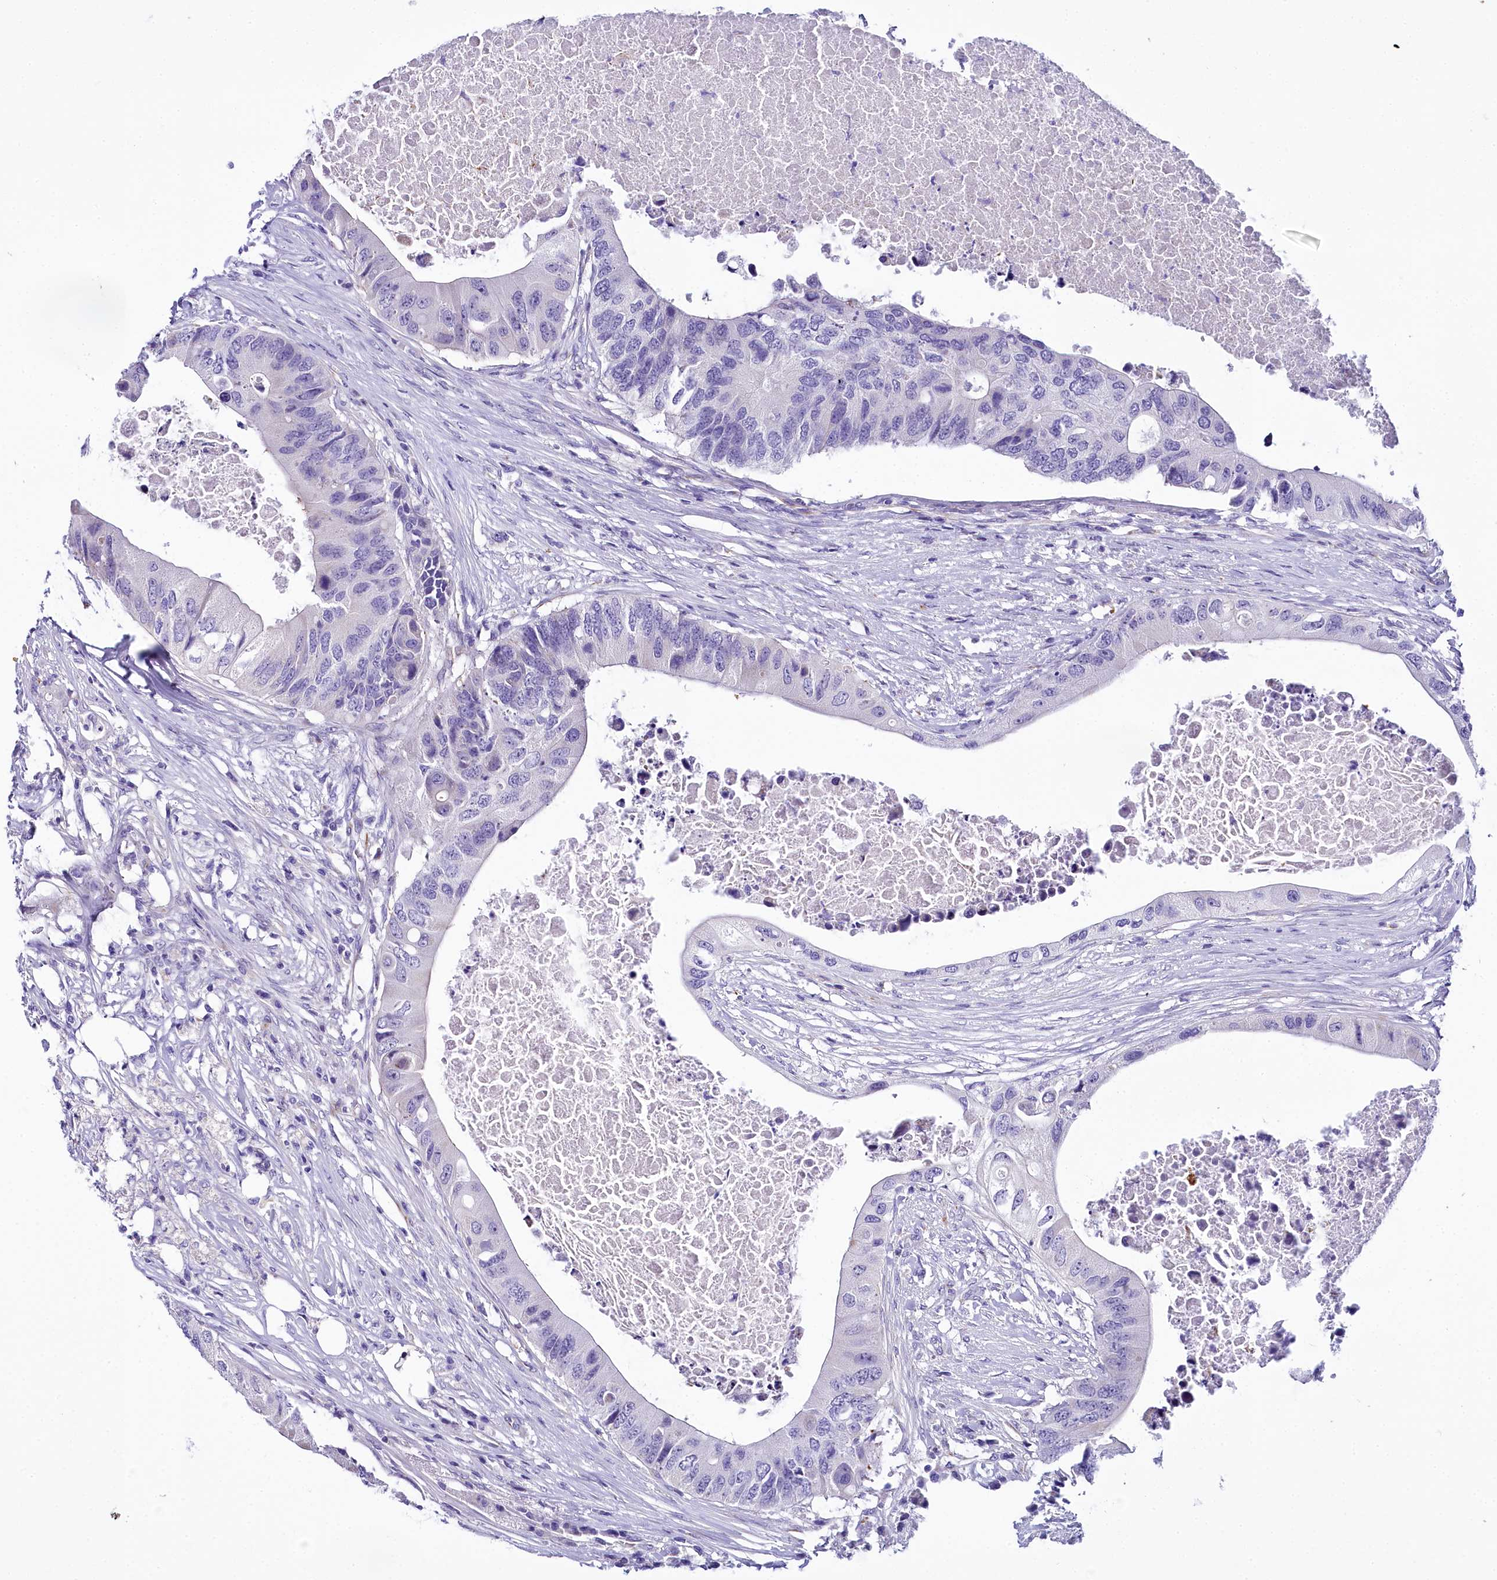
{"staining": {"intensity": "negative", "quantity": "none", "location": "none"}, "tissue": "colorectal cancer", "cell_type": "Tumor cells", "image_type": "cancer", "snomed": [{"axis": "morphology", "description": "Adenocarcinoma, NOS"}, {"axis": "topography", "description": "Colon"}], "caption": "Tumor cells show no significant expression in adenocarcinoma (colorectal). (DAB (3,3'-diaminobenzidine) IHC, high magnification).", "gene": "TIMM22", "patient": {"sex": "male", "age": 71}}